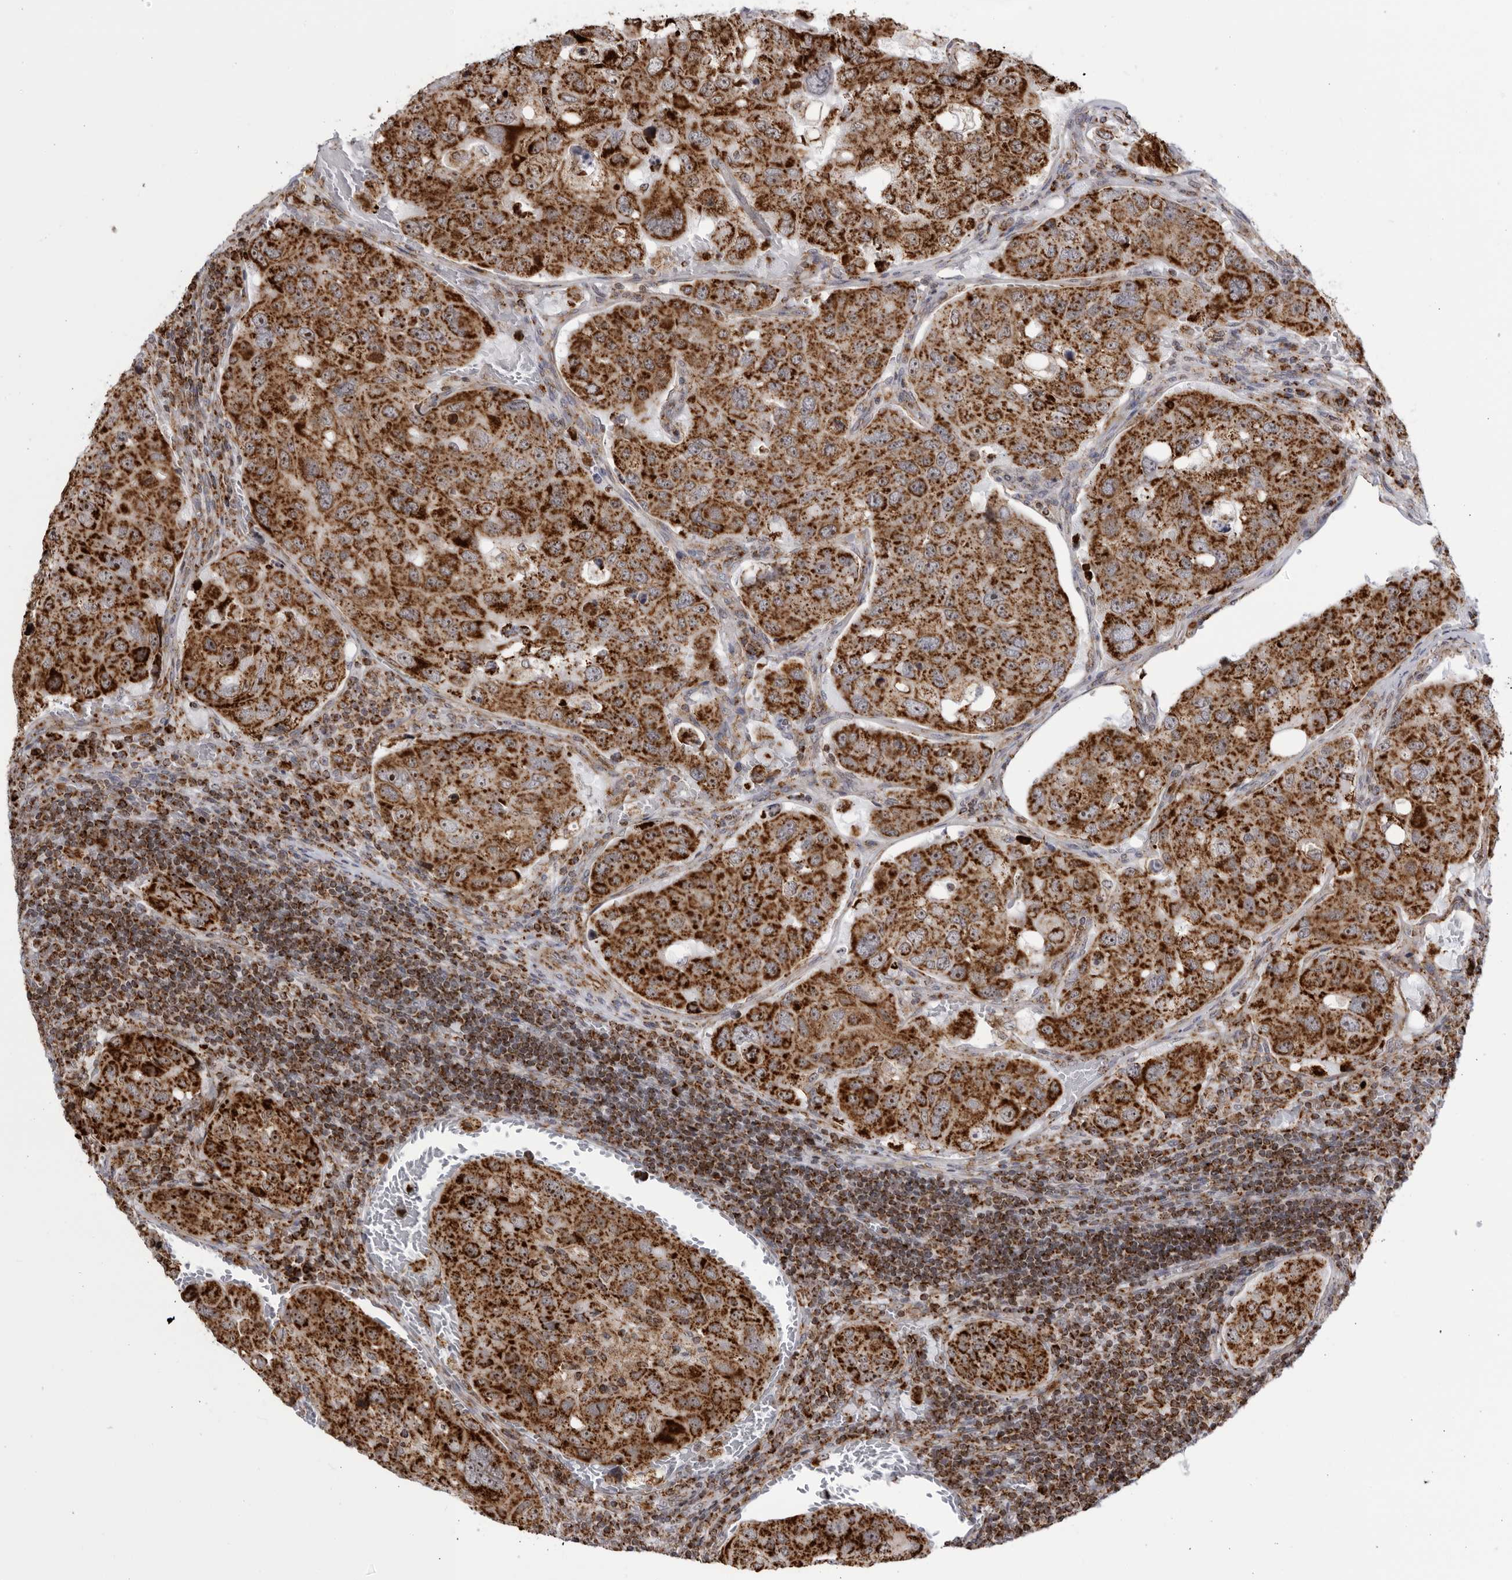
{"staining": {"intensity": "strong", "quantity": ">75%", "location": "cytoplasmic/membranous,nuclear"}, "tissue": "urothelial cancer", "cell_type": "Tumor cells", "image_type": "cancer", "snomed": [{"axis": "morphology", "description": "Urothelial carcinoma, High grade"}, {"axis": "topography", "description": "Lymph node"}, {"axis": "topography", "description": "Urinary bladder"}], "caption": "This is an image of IHC staining of high-grade urothelial carcinoma, which shows strong staining in the cytoplasmic/membranous and nuclear of tumor cells.", "gene": "RBM34", "patient": {"sex": "male", "age": 51}}